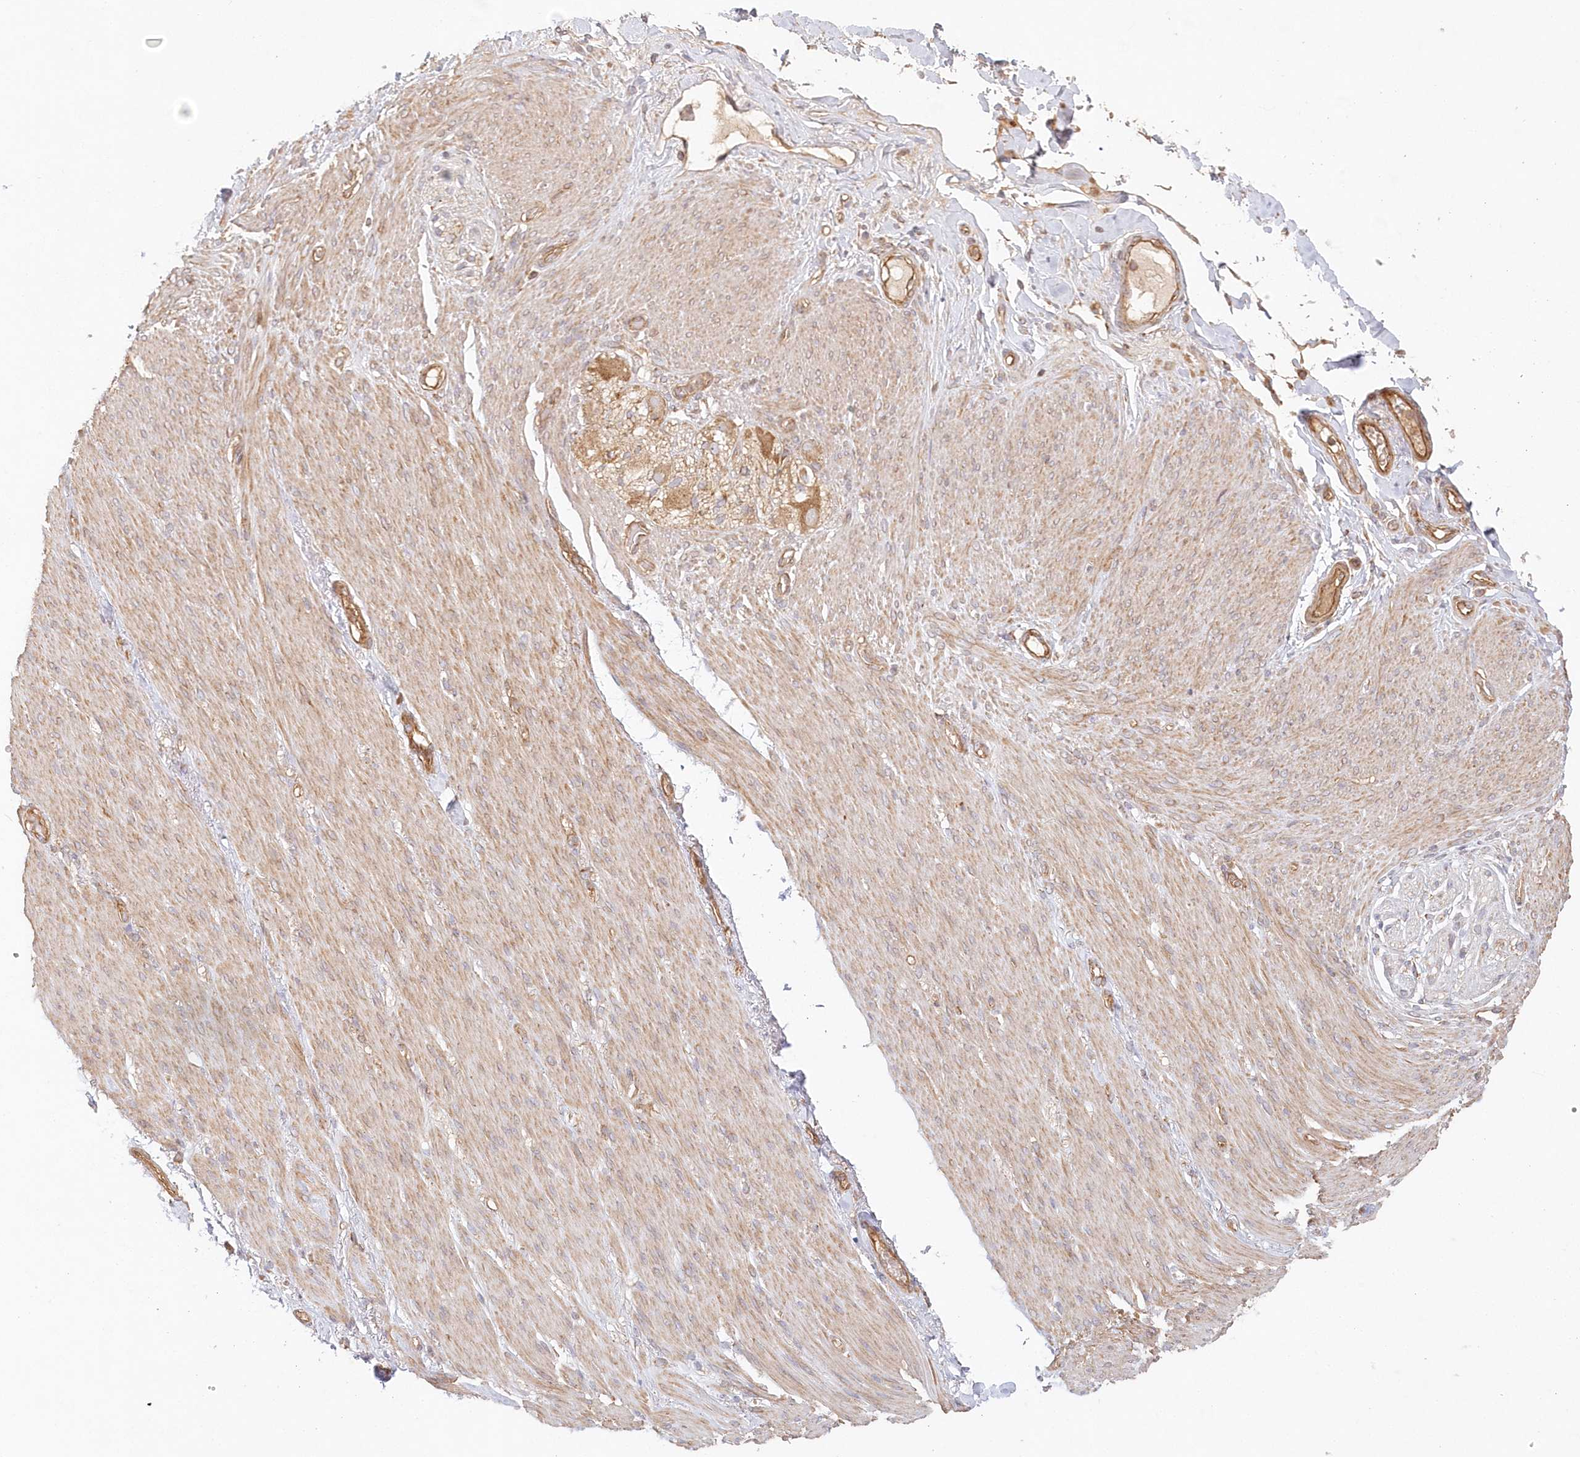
{"staining": {"intensity": "weak", "quantity": ">75%", "location": "cytoplasmic/membranous"}, "tissue": "soft tissue", "cell_type": "Chondrocytes", "image_type": "normal", "snomed": [{"axis": "morphology", "description": "Normal tissue, NOS"}, {"axis": "topography", "description": "Colon"}, {"axis": "topography", "description": "Peripheral nerve tissue"}], "caption": "Weak cytoplasmic/membranous protein staining is identified in approximately >75% of chondrocytes in soft tissue. The protein is shown in brown color, while the nuclei are stained blue.", "gene": "KIAA0232", "patient": {"sex": "female", "age": 61}}